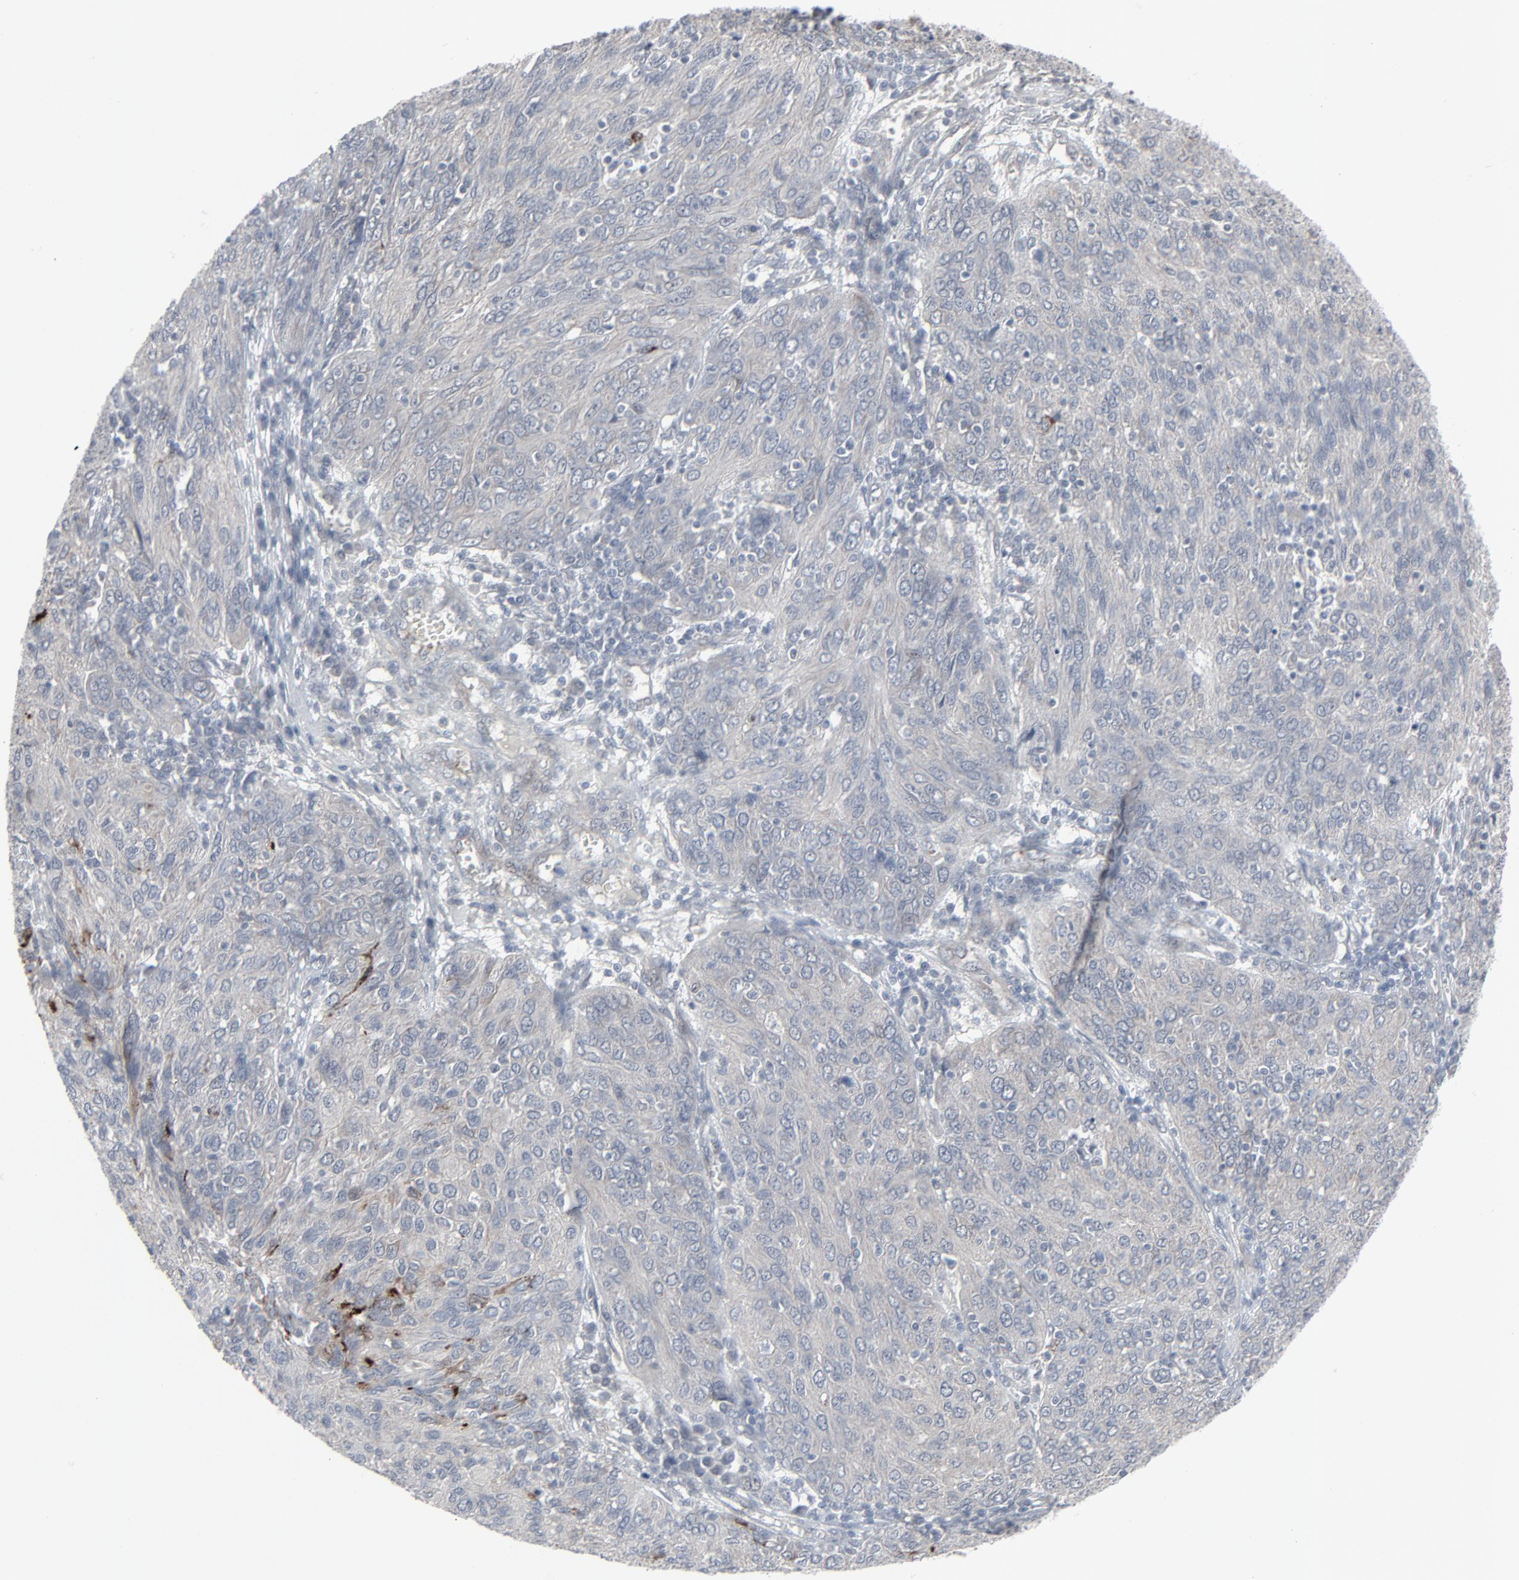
{"staining": {"intensity": "weak", "quantity": ">75%", "location": "cytoplasmic/membranous"}, "tissue": "ovarian cancer", "cell_type": "Tumor cells", "image_type": "cancer", "snomed": [{"axis": "morphology", "description": "Carcinoma, endometroid"}, {"axis": "topography", "description": "Ovary"}], "caption": "Ovarian endometroid carcinoma stained for a protein (brown) shows weak cytoplasmic/membranous positive expression in about >75% of tumor cells.", "gene": "NEUROD1", "patient": {"sex": "female", "age": 50}}